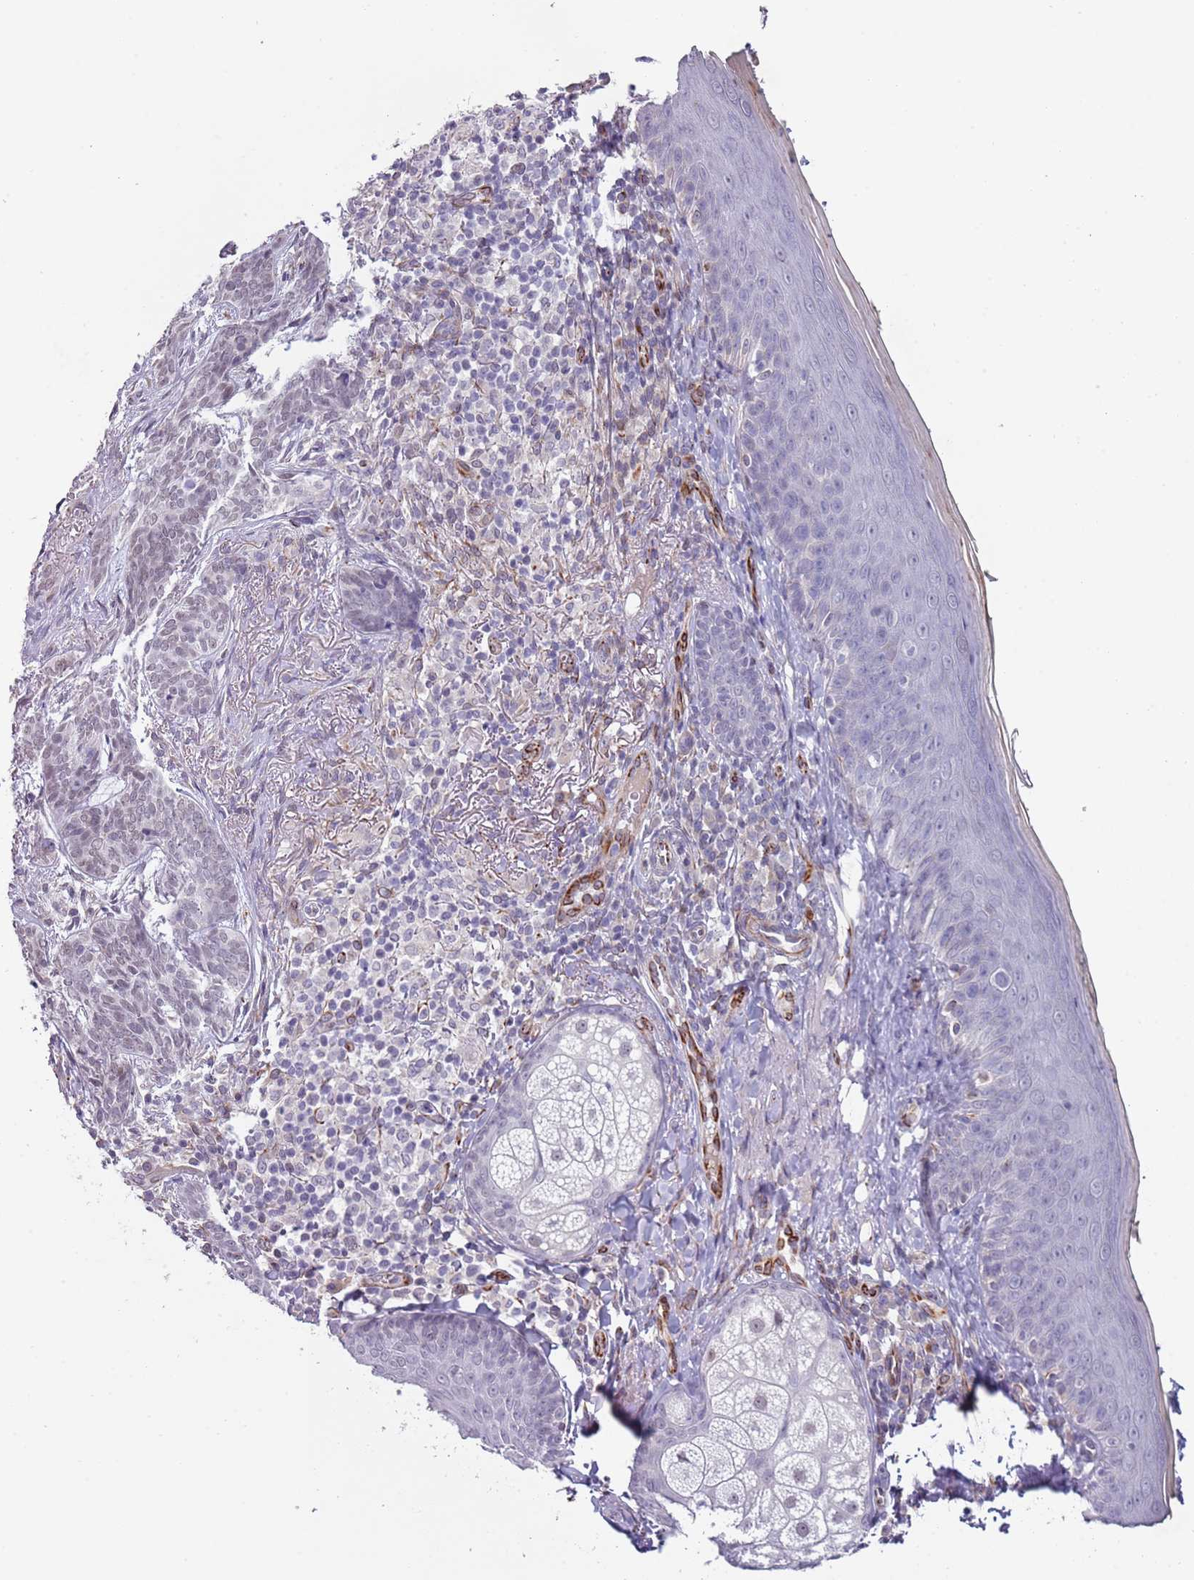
{"staining": {"intensity": "negative", "quantity": "none", "location": "none"}, "tissue": "skin", "cell_type": "Fibroblasts", "image_type": "normal", "snomed": [{"axis": "morphology", "description": "Normal tissue, NOS"}, {"axis": "topography", "description": "Skin"}], "caption": "Human skin stained for a protein using immunohistochemistry shows no positivity in fibroblasts.", "gene": "ENSG00000271254", "patient": {"sex": "male", "age": 57}}